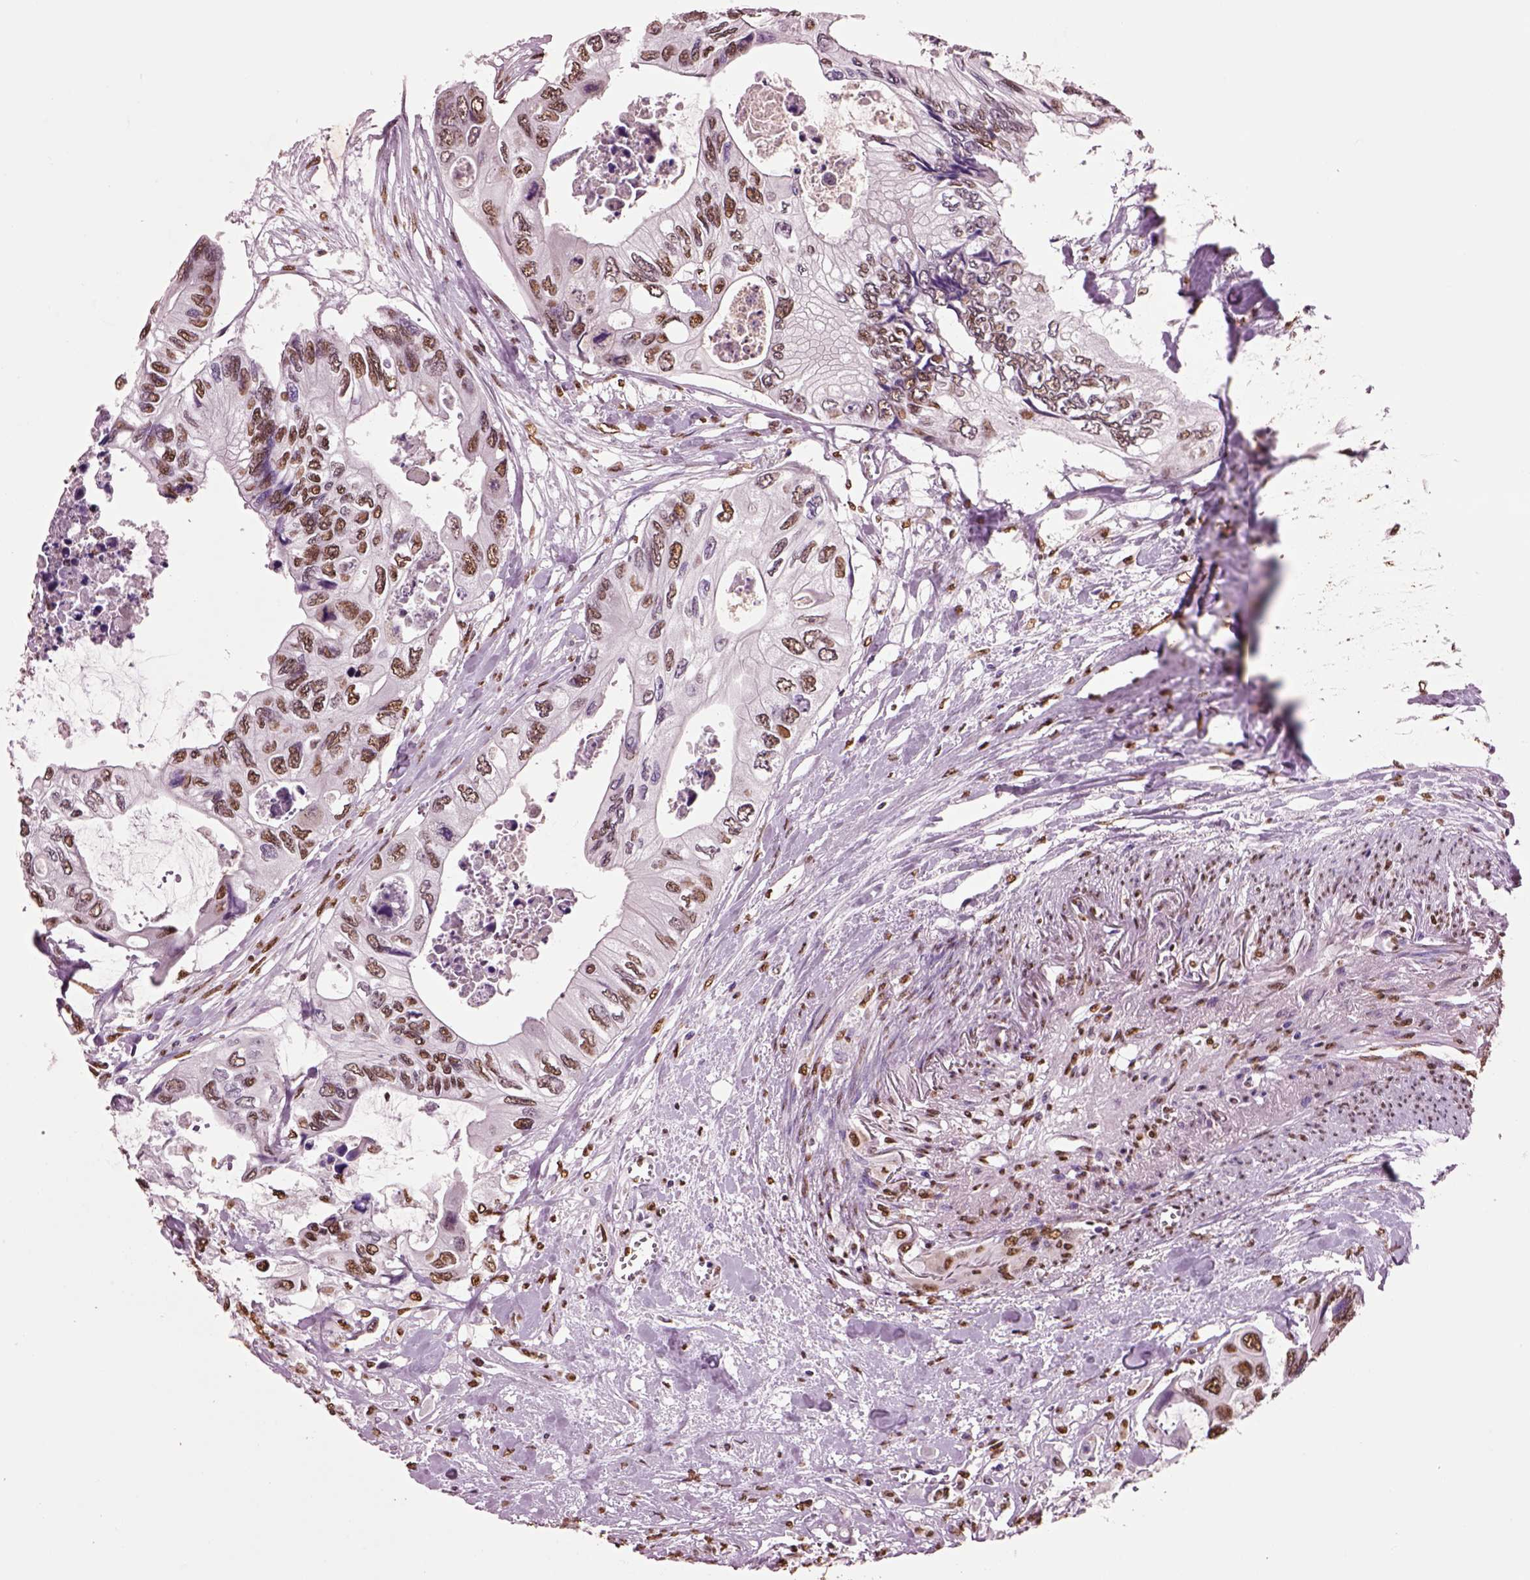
{"staining": {"intensity": "moderate", "quantity": ">75%", "location": "nuclear"}, "tissue": "colorectal cancer", "cell_type": "Tumor cells", "image_type": "cancer", "snomed": [{"axis": "morphology", "description": "Adenocarcinoma, NOS"}, {"axis": "topography", "description": "Rectum"}], "caption": "Protein staining shows moderate nuclear staining in about >75% of tumor cells in colorectal cancer.", "gene": "DDX3X", "patient": {"sex": "male", "age": 63}}